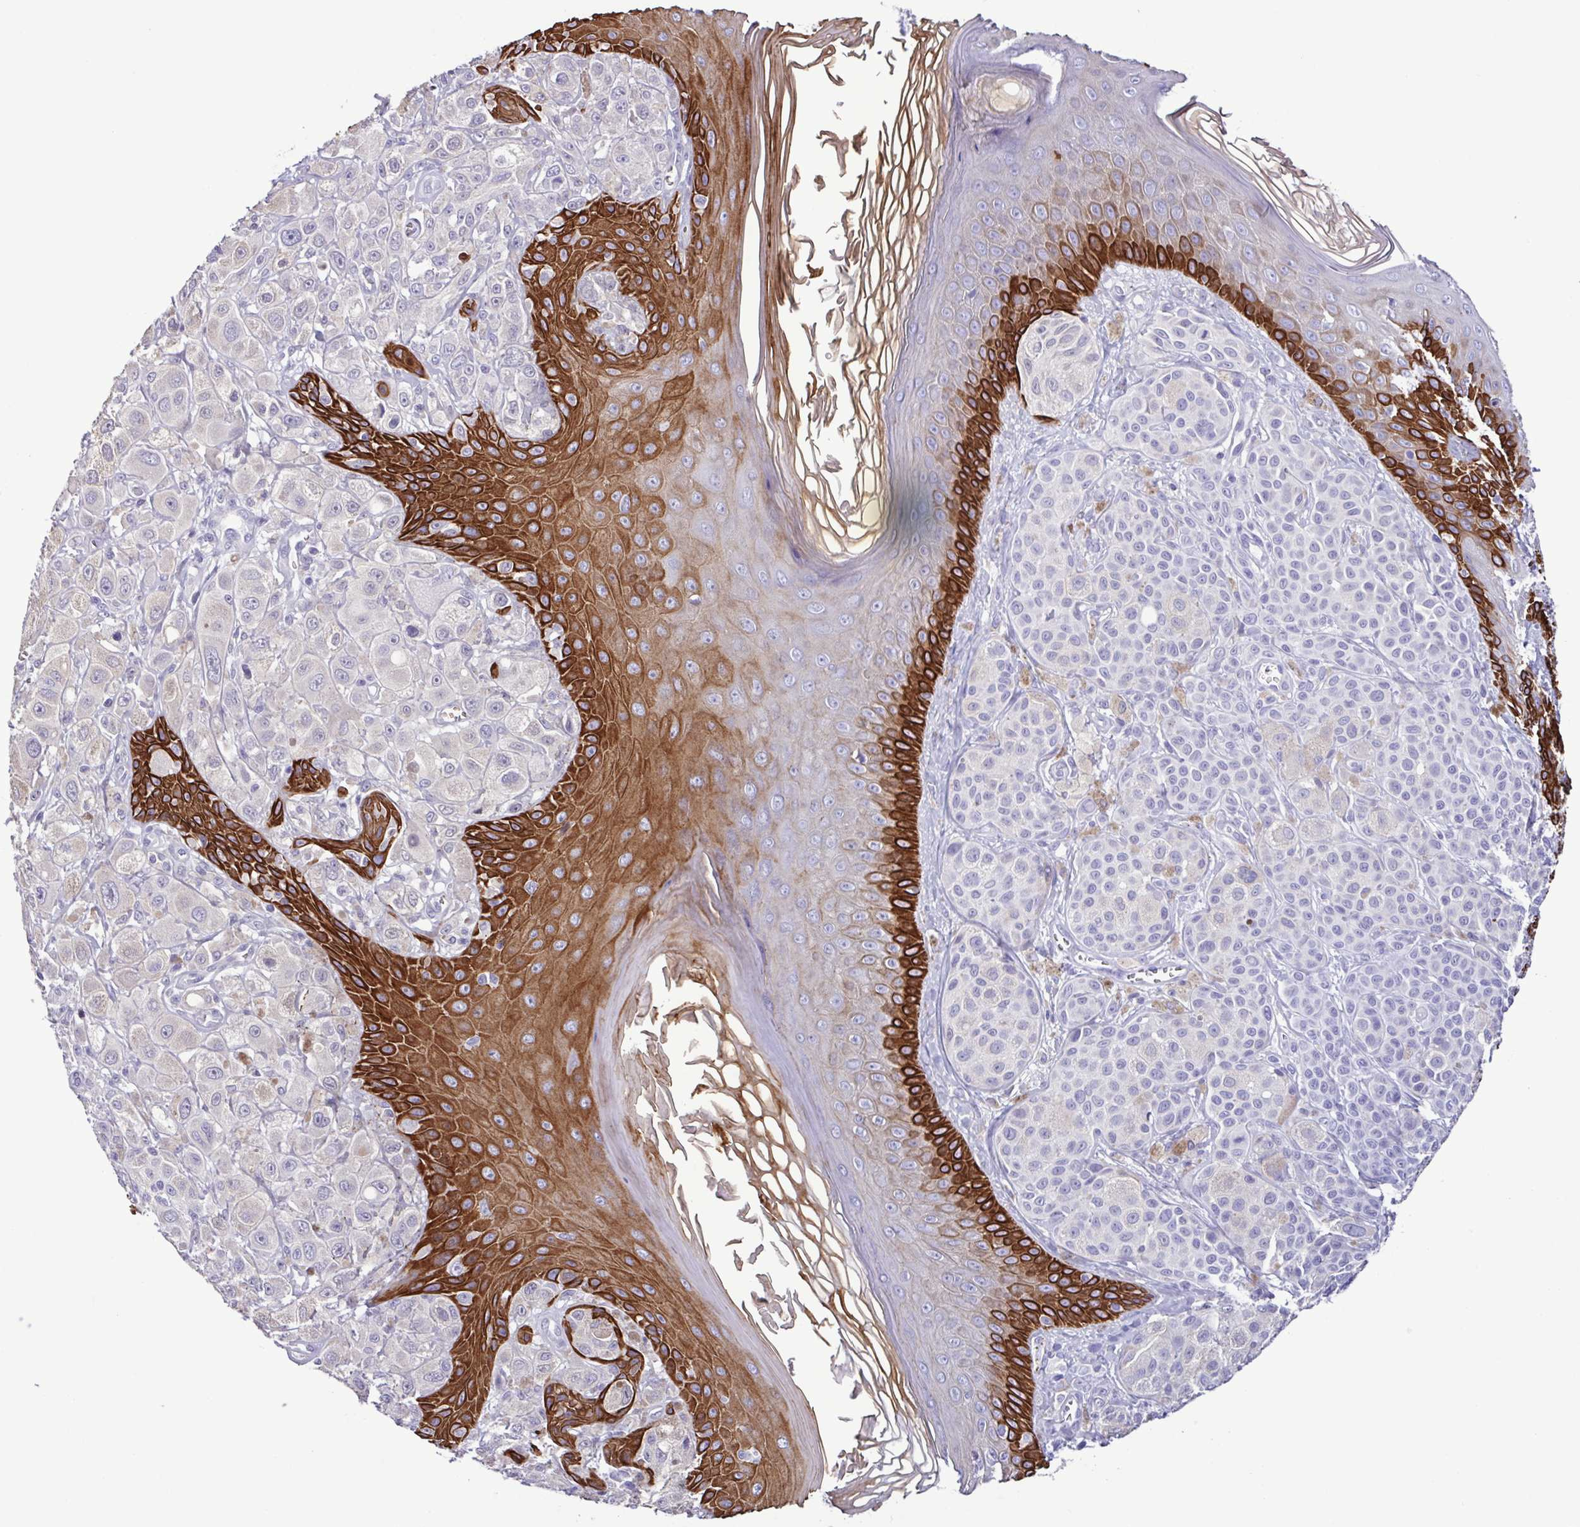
{"staining": {"intensity": "negative", "quantity": "none", "location": "none"}, "tissue": "melanoma", "cell_type": "Tumor cells", "image_type": "cancer", "snomed": [{"axis": "morphology", "description": "Malignant melanoma, NOS"}, {"axis": "topography", "description": "Skin"}], "caption": "High magnification brightfield microscopy of malignant melanoma stained with DAB (3,3'-diaminobenzidine) (brown) and counterstained with hematoxylin (blue): tumor cells show no significant staining.", "gene": "PLA2G4E", "patient": {"sex": "male", "age": 67}}